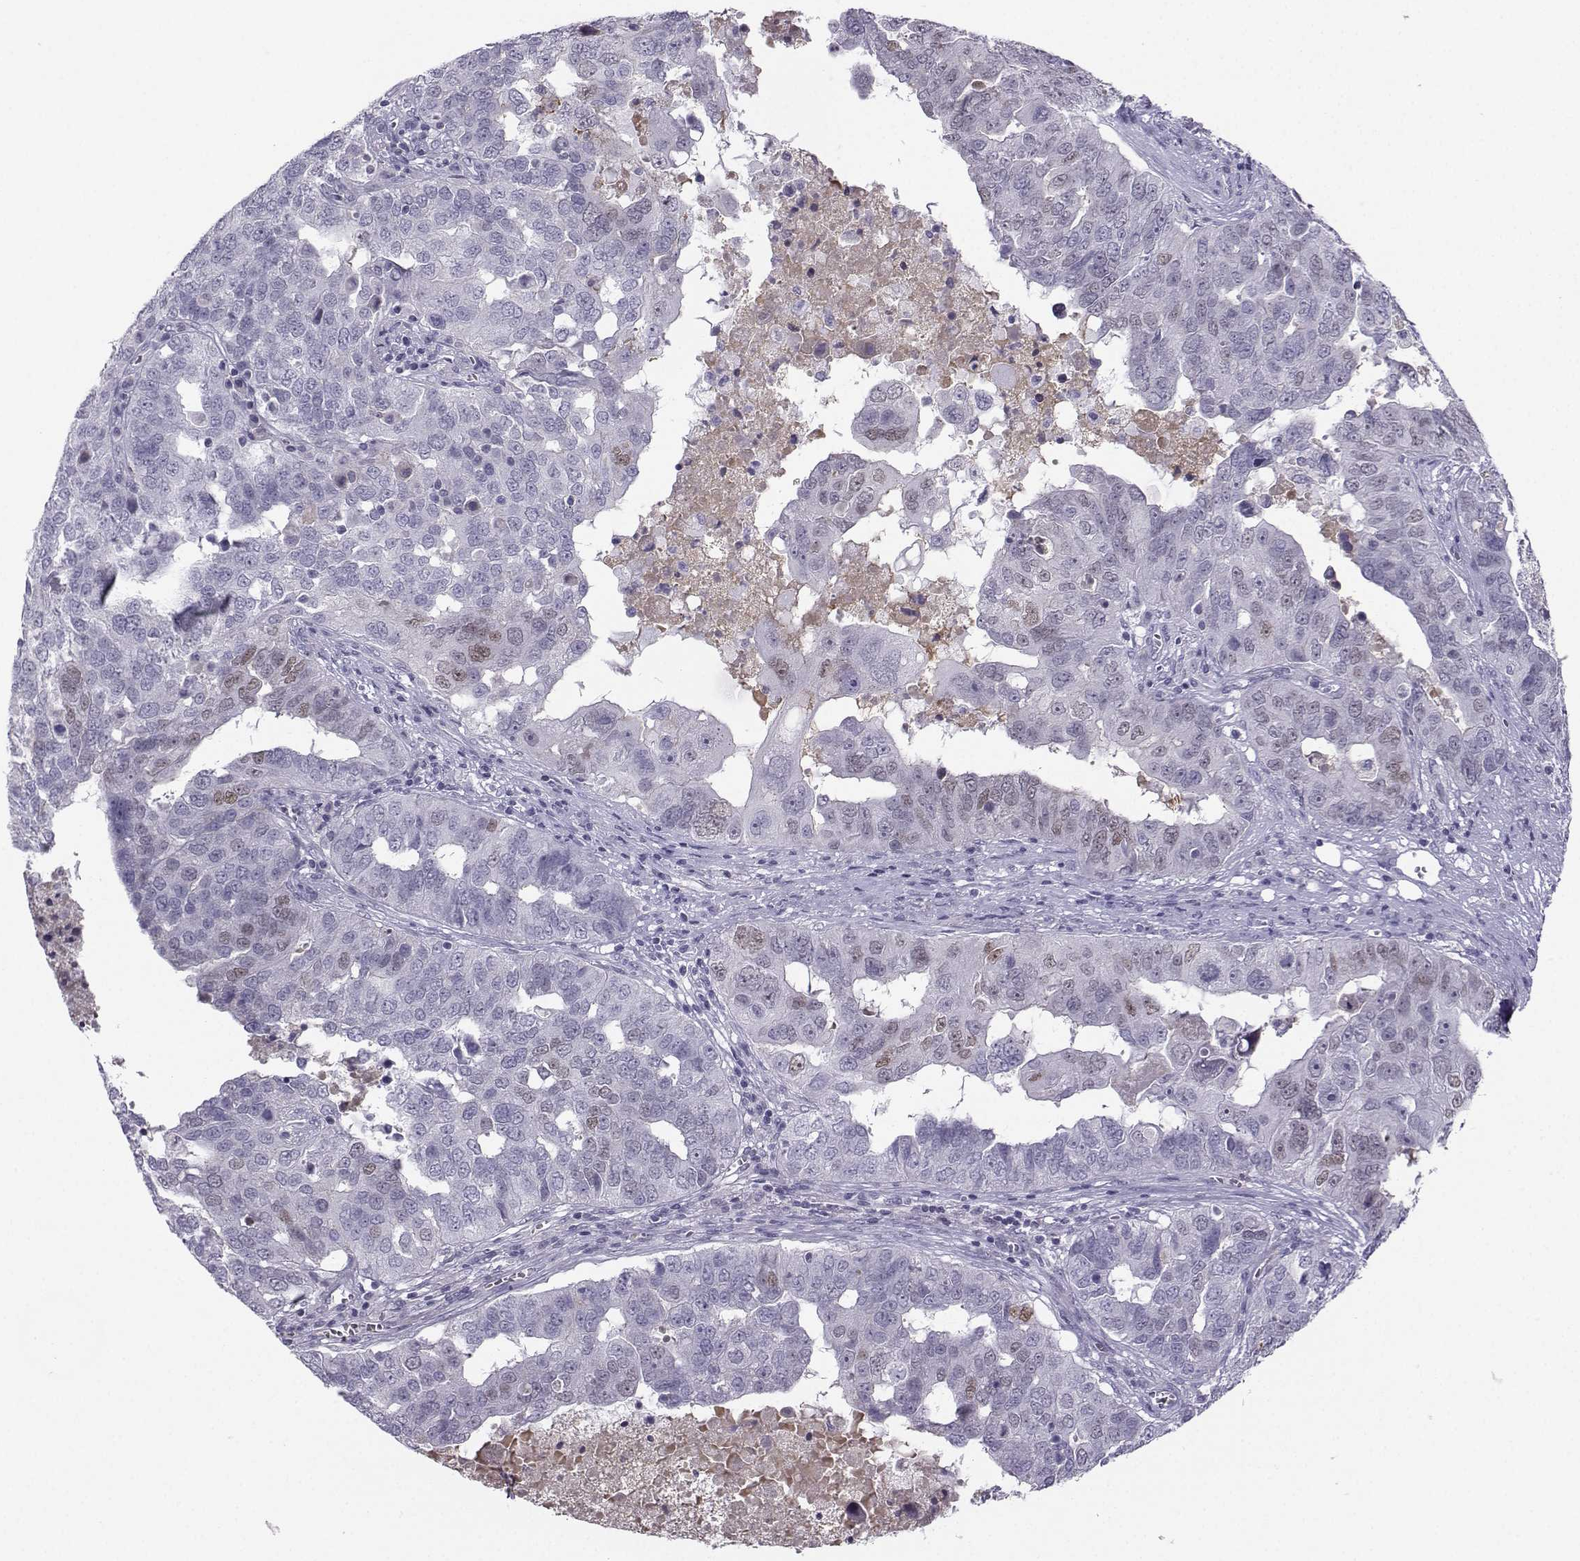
{"staining": {"intensity": "moderate", "quantity": "<25%", "location": "nuclear"}, "tissue": "ovarian cancer", "cell_type": "Tumor cells", "image_type": "cancer", "snomed": [{"axis": "morphology", "description": "Carcinoma, endometroid"}, {"axis": "topography", "description": "Soft tissue"}, {"axis": "topography", "description": "Ovary"}], "caption": "DAB immunohistochemical staining of human ovarian cancer shows moderate nuclear protein positivity in approximately <25% of tumor cells.", "gene": "LHX1", "patient": {"sex": "female", "age": 52}}